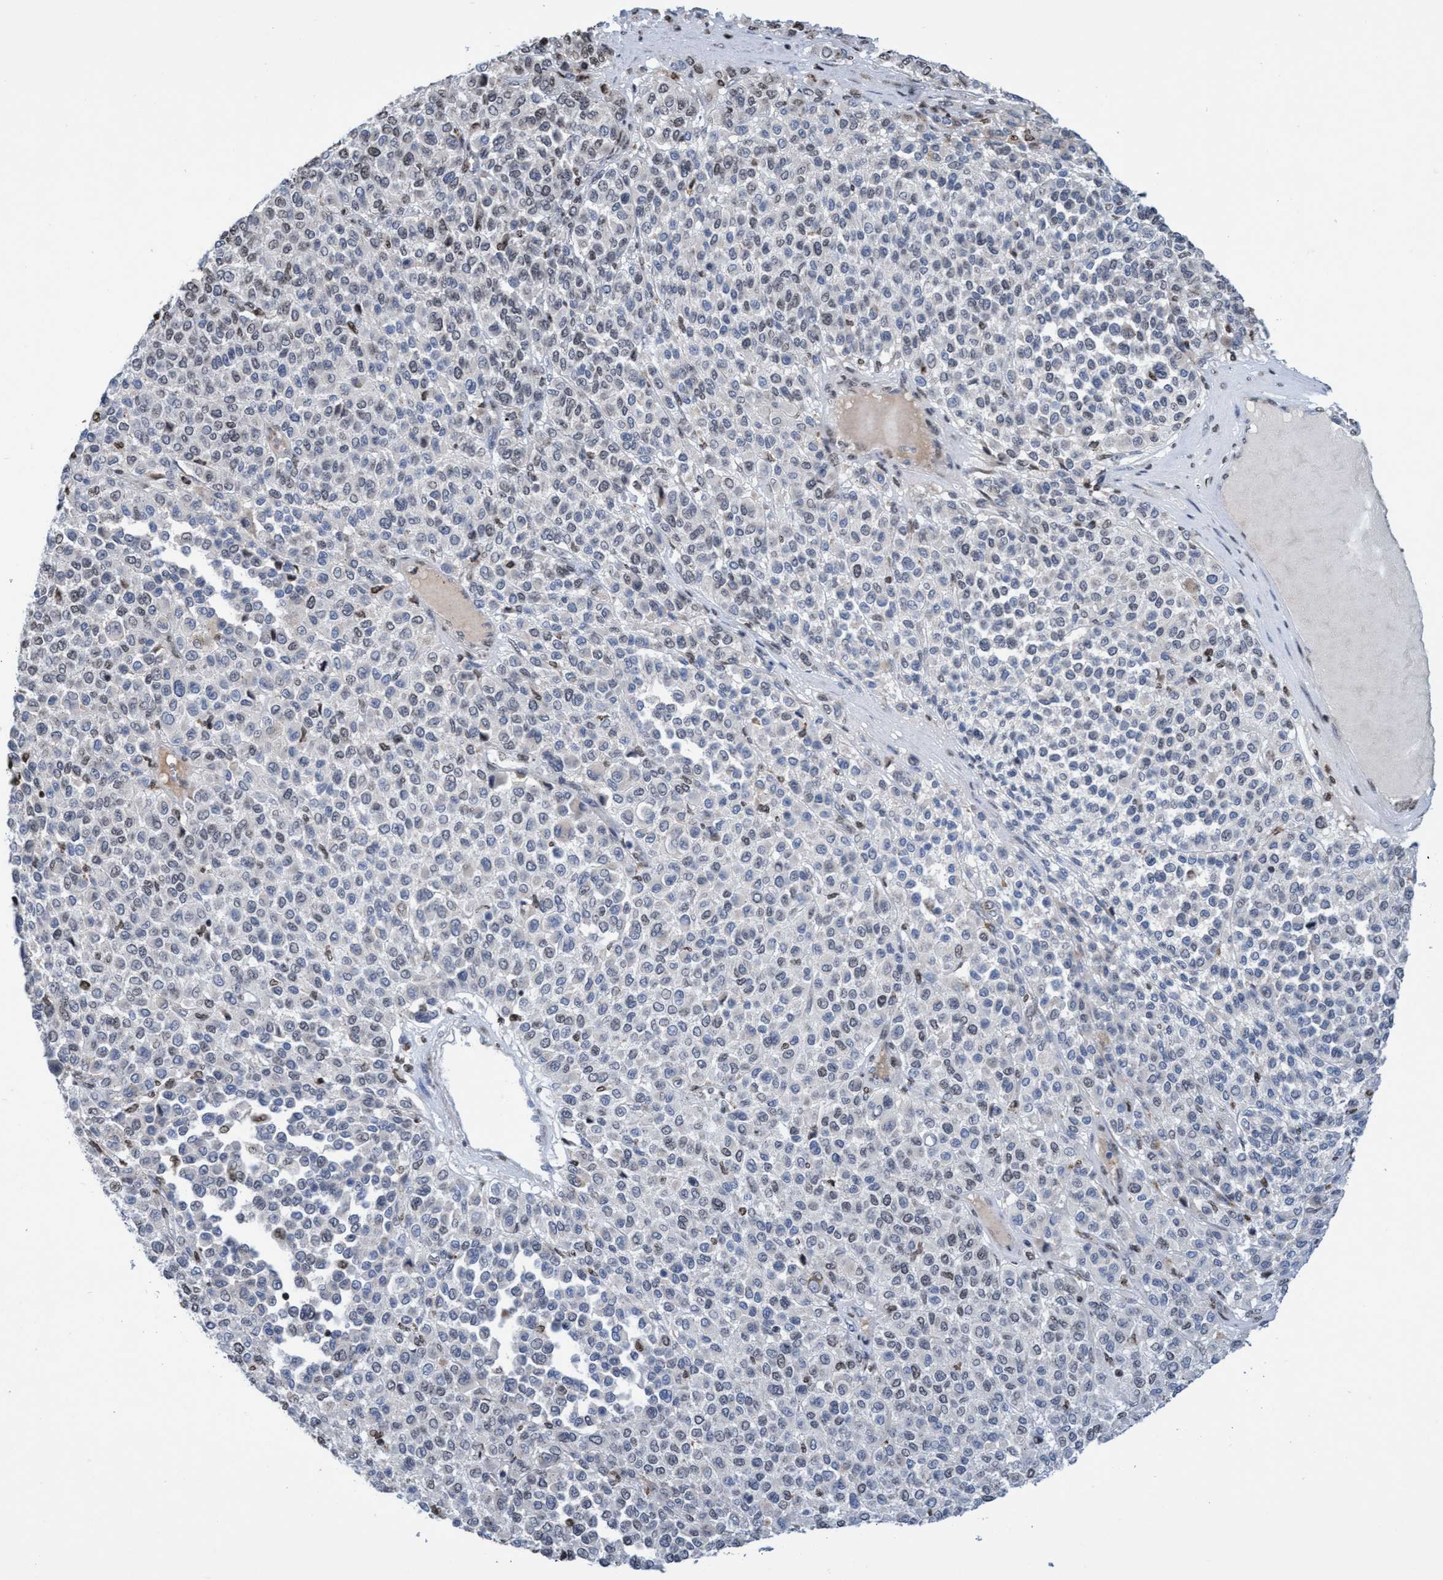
{"staining": {"intensity": "weak", "quantity": "<25%", "location": "nuclear"}, "tissue": "melanoma", "cell_type": "Tumor cells", "image_type": "cancer", "snomed": [{"axis": "morphology", "description": "Malignant melanoma, Metastatic site"}, {"axis": "topography", "description": "Pancreas"}], "caption": "Tumor cells are negative for protein expression in human malignant melanoma (metastatic site).", "gene": "CBX2", "patient": {"sex": "female", "age": 30}}